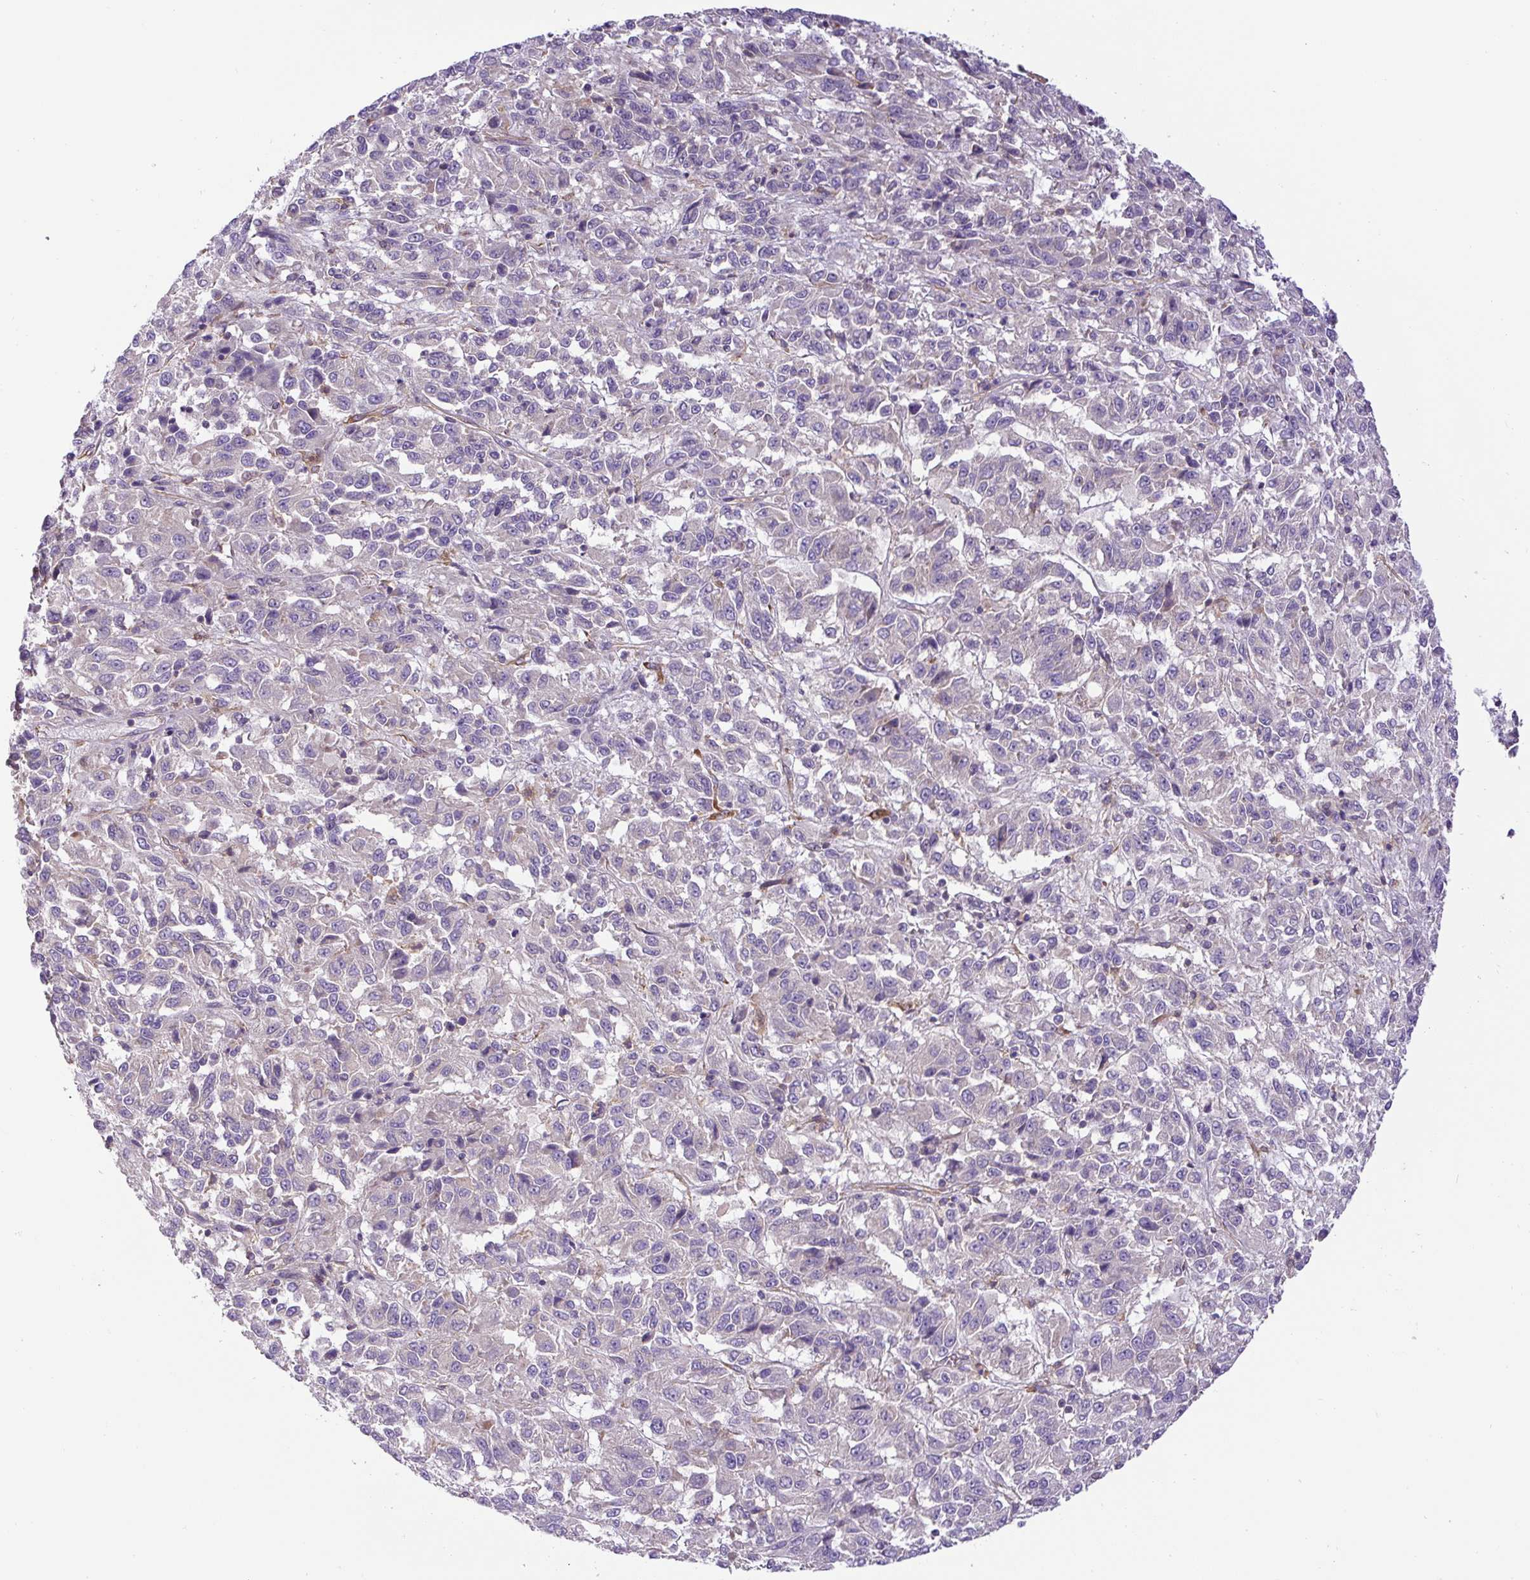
{"staining": {"intensity": "negative", "quantity": "none", "location": "none"}, "tissue": "melanoma", "cell_type": "Tumor cells", "image_type": "cancer", "snomed": [{"axis": "morphology", "description": "Malignant melanoma, Metastatic site"}, {"axis": "topography", "description": "Lung"}], "caption": "Immunohistochemistry image of neoplastic tissue: melanoma stained with DAB (3,3'-diaminobenzidine) reveals no significant protein positivity in tumor cells.", "gene": "DCTN1", "patient": {"sex": "male", "age": 64}}